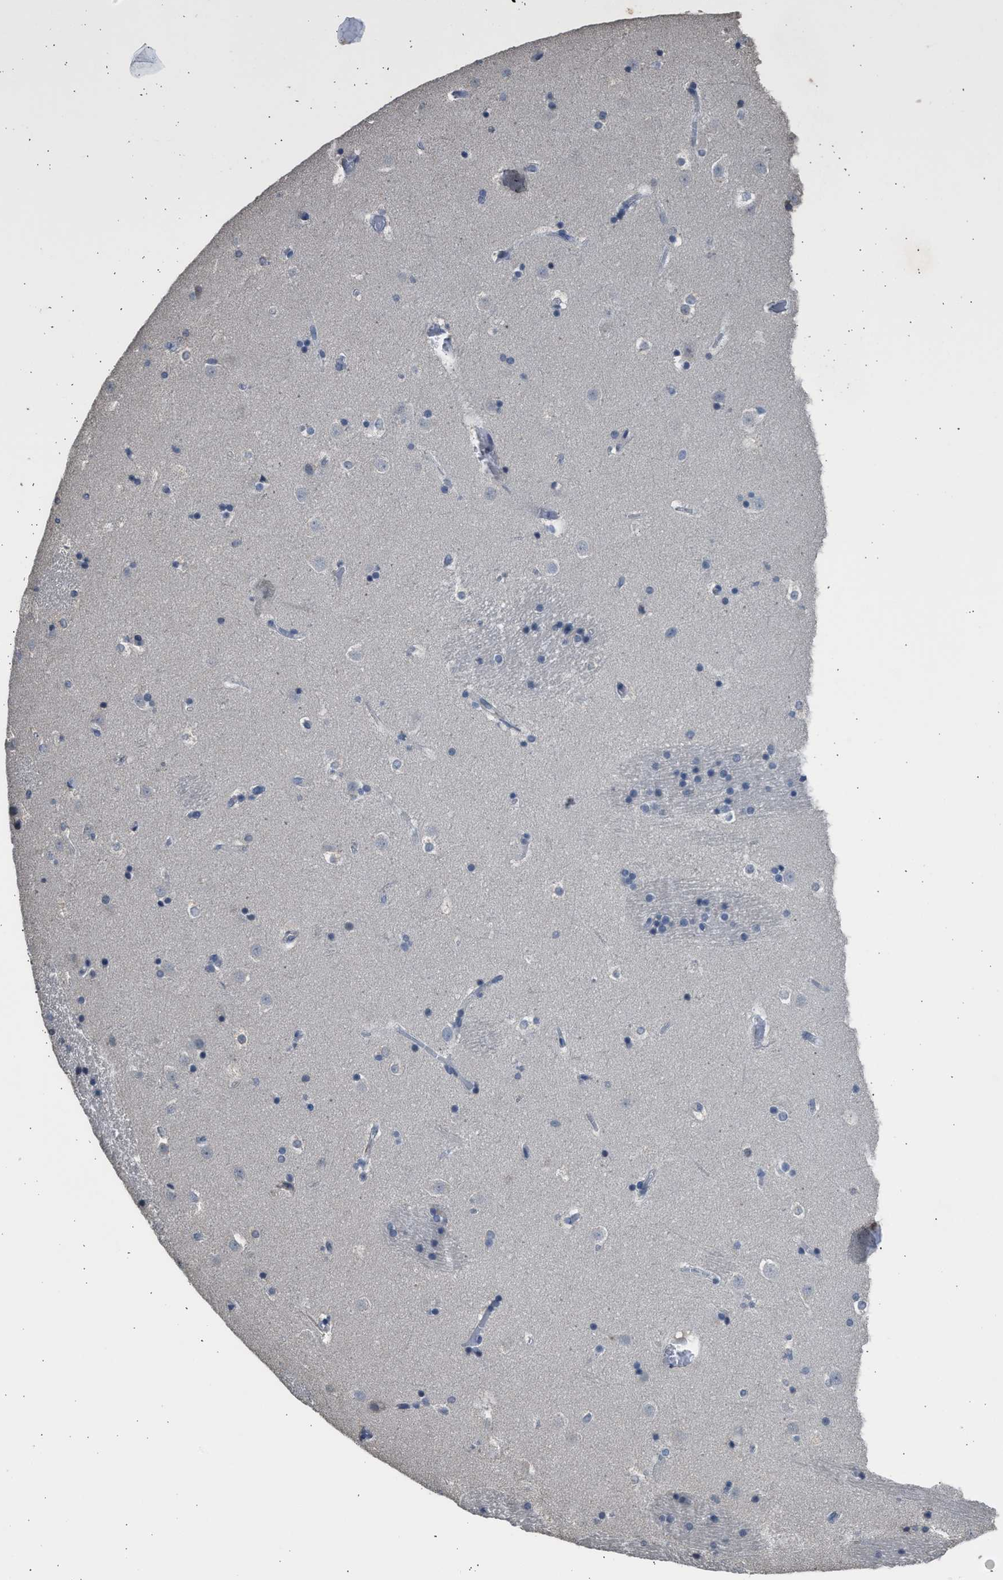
{"staining": {"intensity": "weak", "quantity": "<25%", "location": "cytoplasmic/membranous"}, "tissue": "caudate", "cell_type": "Glial cells", "image_type": "normal", "snomed": [{"axis": "morphology", "description": "Normal tissue, NOS"}, {"axis": "topography", "description": "Lateral ventricle wall"}], "caption": "The image displays no significant expression in glial cells of caudate.", "gene": "SULT2A1", "patient": {"sex": "male", "age": 45}}